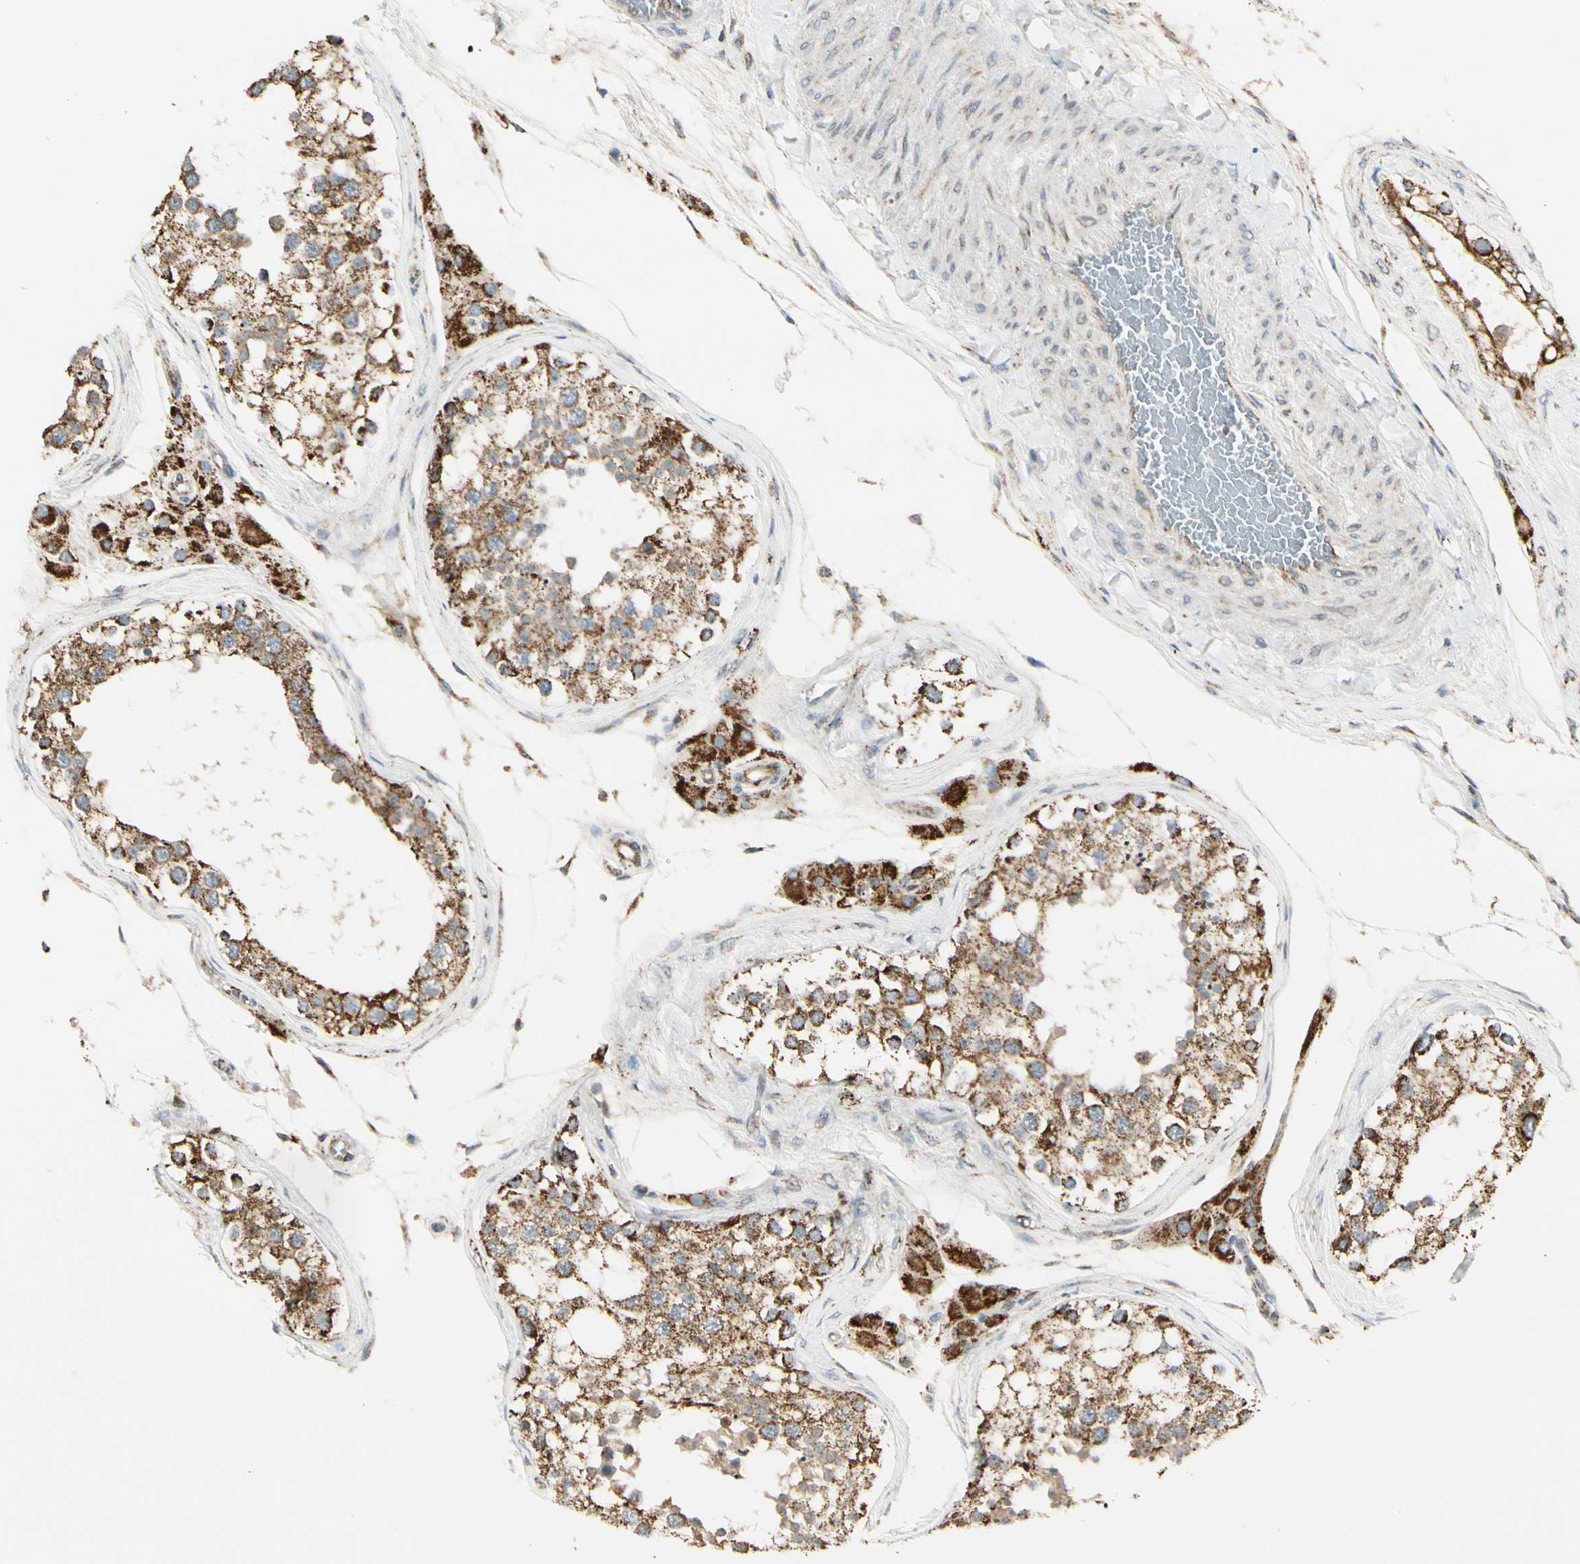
{"staining": {"intensity": "strong", "quantity": ">75%", "location": "cytoplasmic/membranous"}, "tissue": "testis", "cell_type": "Cells in seminiferous ducts", "image_type": "normal", "snomed": [{"axis": "morphology", "description": "Normal tissue, NOS"}, {"axis": "topography", "description": "Testis"}], "caption": "The immunohistochemical stain highlights strong cytoplasmic/membranous positivity in cells in seminiferous ducts of benign testis. (brown staining indicates protein expression, while blue staining denotes nuclei).", "gene": "ANKS6", "patient": {"sex": "male", "age": 68}}